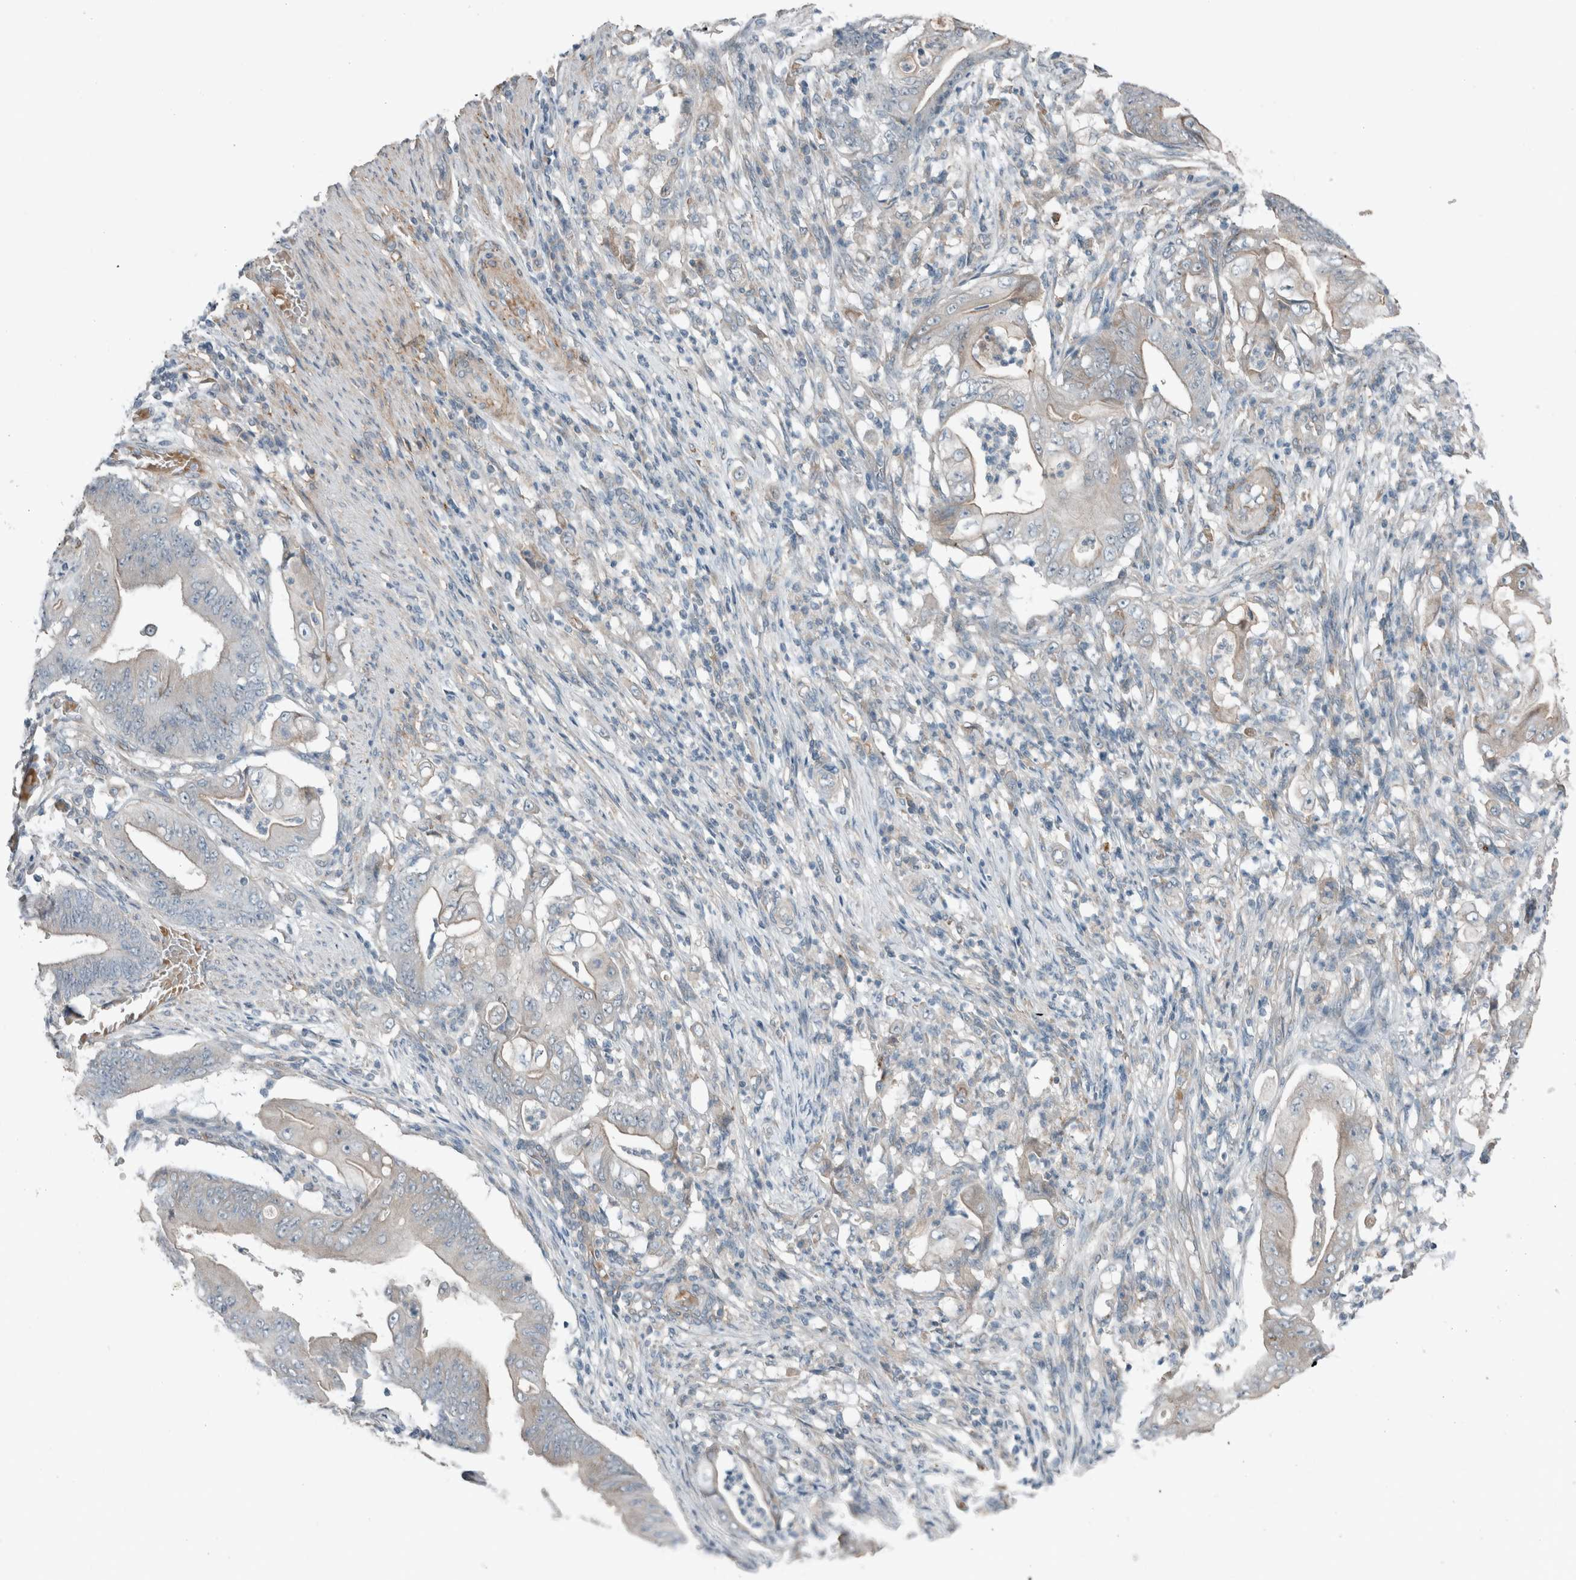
{"staining": {"intensity": "weak", "quantity": "<25%", "location": "cytoplasmic/membranous"}, "tissue": "stomach cancer", "cell_type": "Tumor cells", "image_type": "cancer", "snomed": [{"axis": "morphology", "description": "Adenocarcinoma, NOS"}, {"axis": "topography", "description": "Stomach"}], "caption": "Immunohistochemistry micrograph of human stomach cancer (adenocarcinoma) stained for a protein (brown), which reveals no staining in tumor cells.", "gene": "JADE2", "patient": {"sex": "female", "age": 73}}